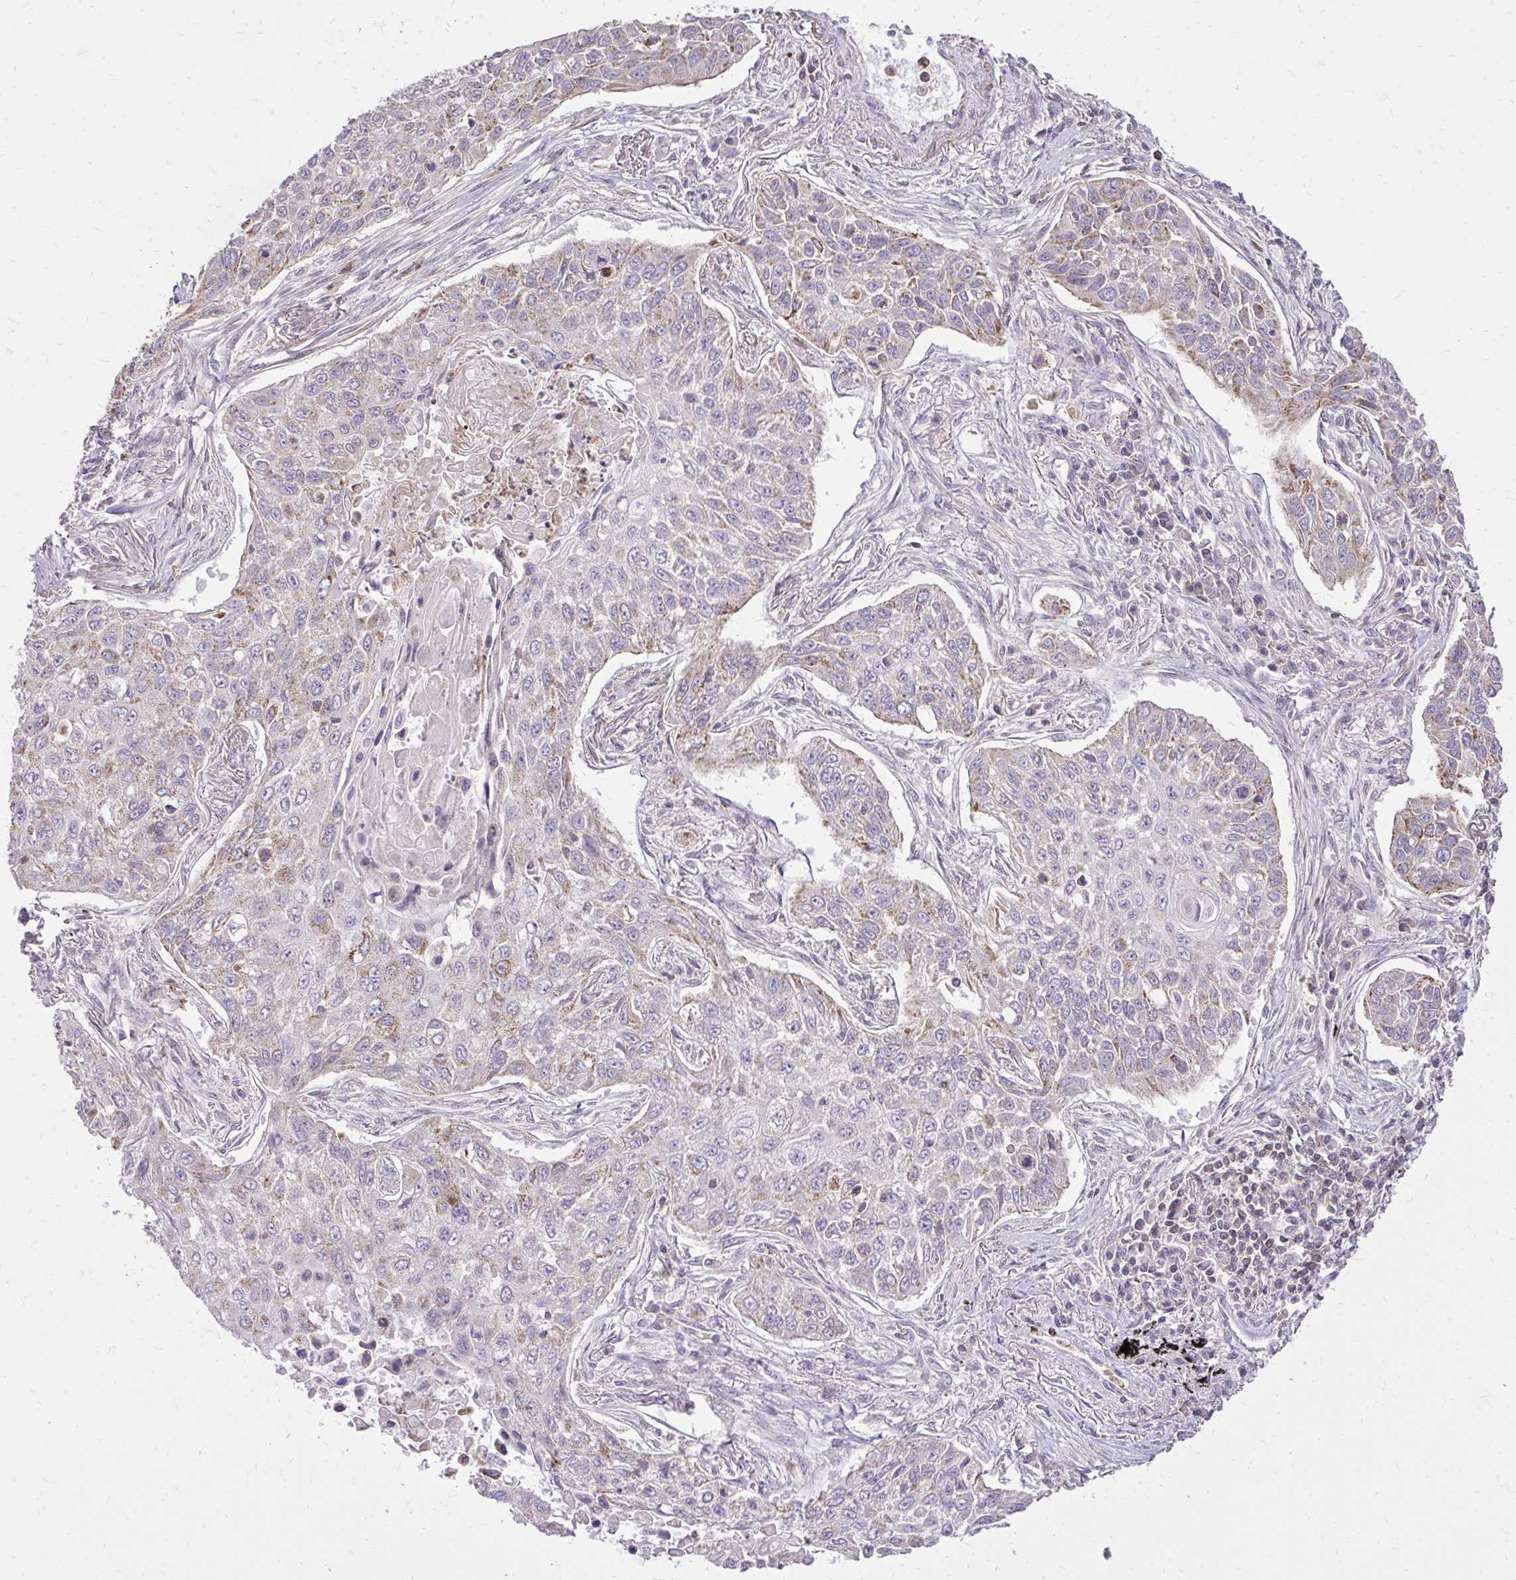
{"staining": {"intensity": "moderate", "quantity": "<25%", "location": "cytoplasmic/membranous"}, "tissue": "lung cancer", "cell_type": "Tumor cells", "image_type": "cancer", "snomed": [{"axis": "morphology", "description": "Squamous cell carcinoma, NOS"}, {"axis": "topography", "description": "Lung"}], "caption": "Moderate cytoplasmic/membranous protein staining is present in approximately <25% of tumor cells in lung squamous cell carcinoma.", "gene": "SLC7A5", "patient": {"sex": "male", "age": 75}}